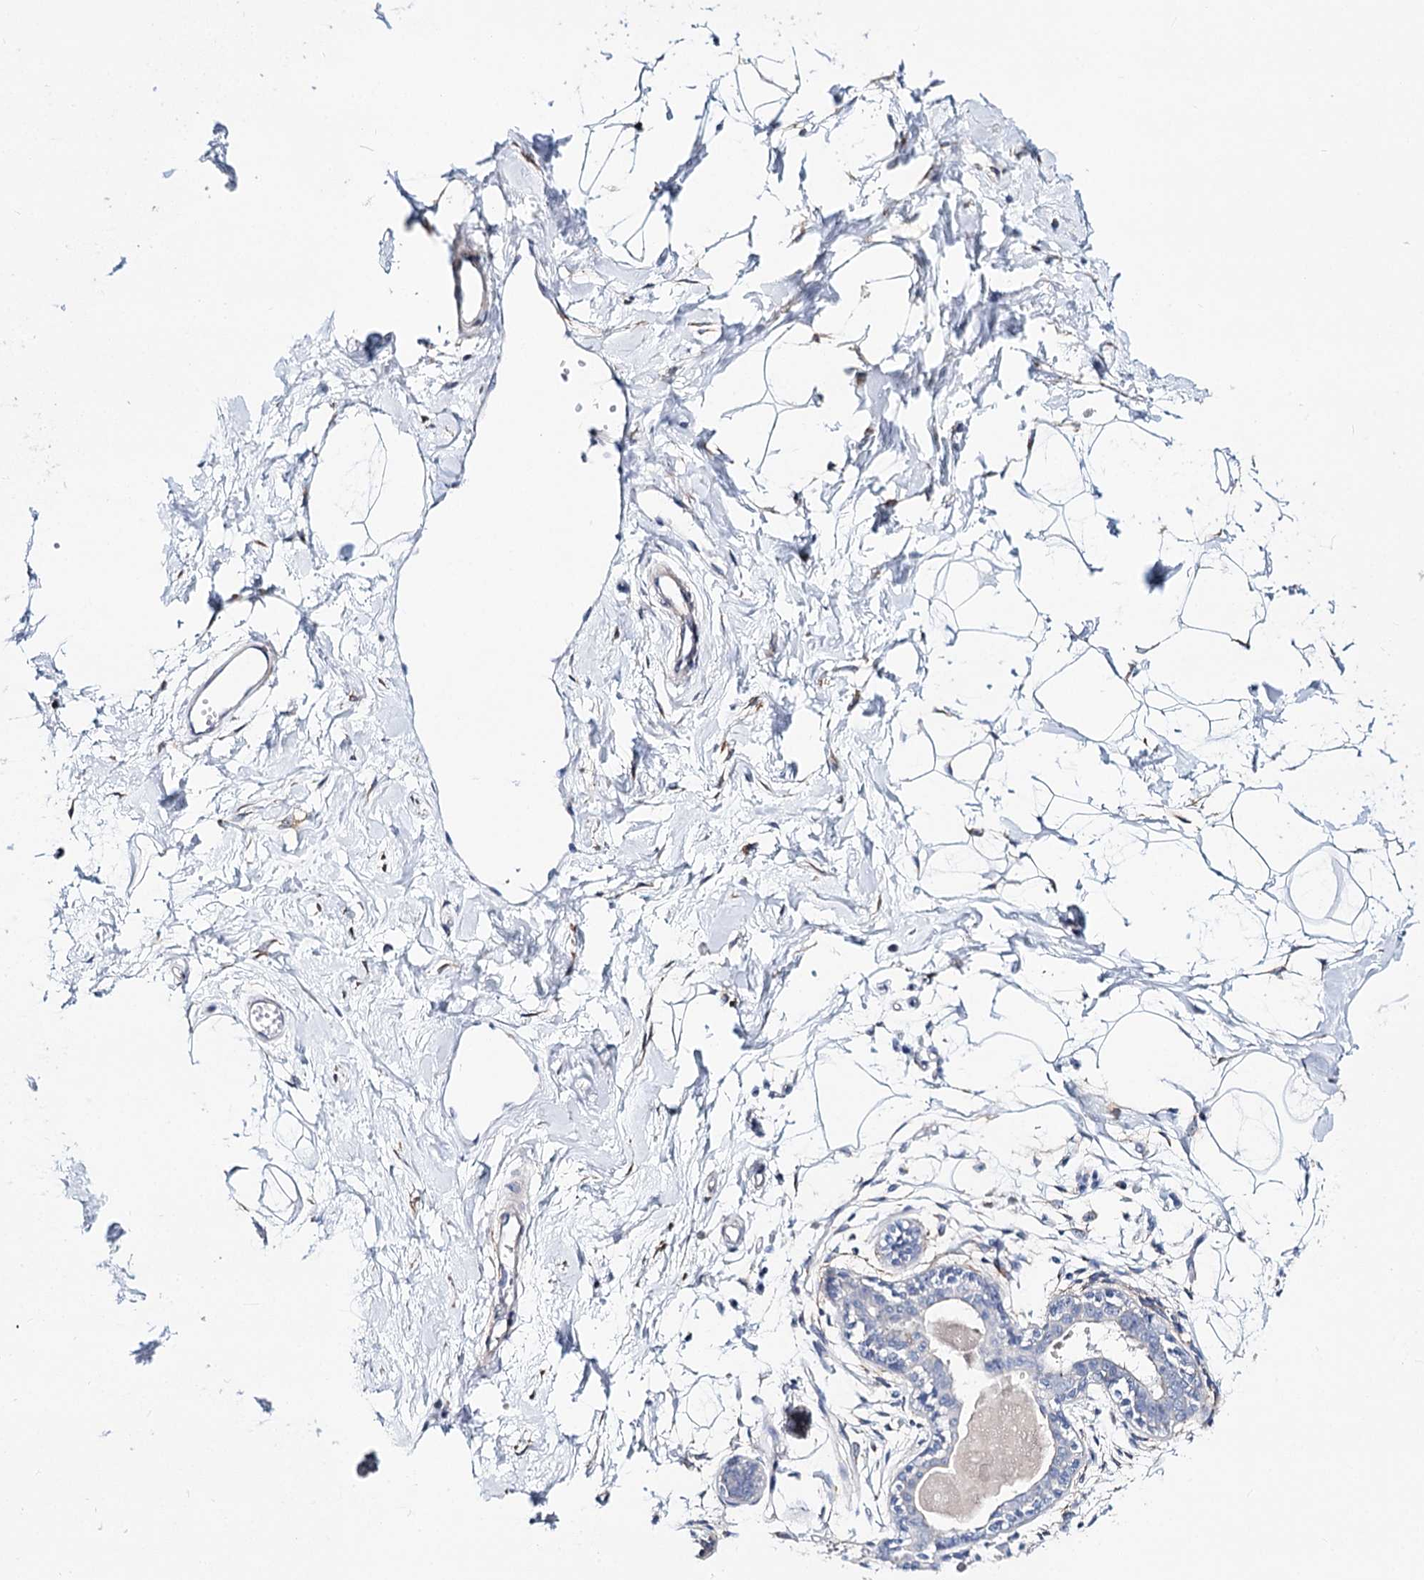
{"staining": {"intensity": "negative", "quantity": "none", "location": "none"}, "tissue": "breast", "cell_type": "Adipocytes", "image_type": "normal", "snomed": [{"axis": "morphology", "description": "Normal tissue, NOS"}, {"axis": "topography", "description": "Breast"}], "caption": "An immunohistochemistry (IHC) photomicrograph of unremarkable breast is shown. There is no staining in adipocytes of breast.", "gene": "TEX12", "patient": {"sex": "female", "age": 45}}